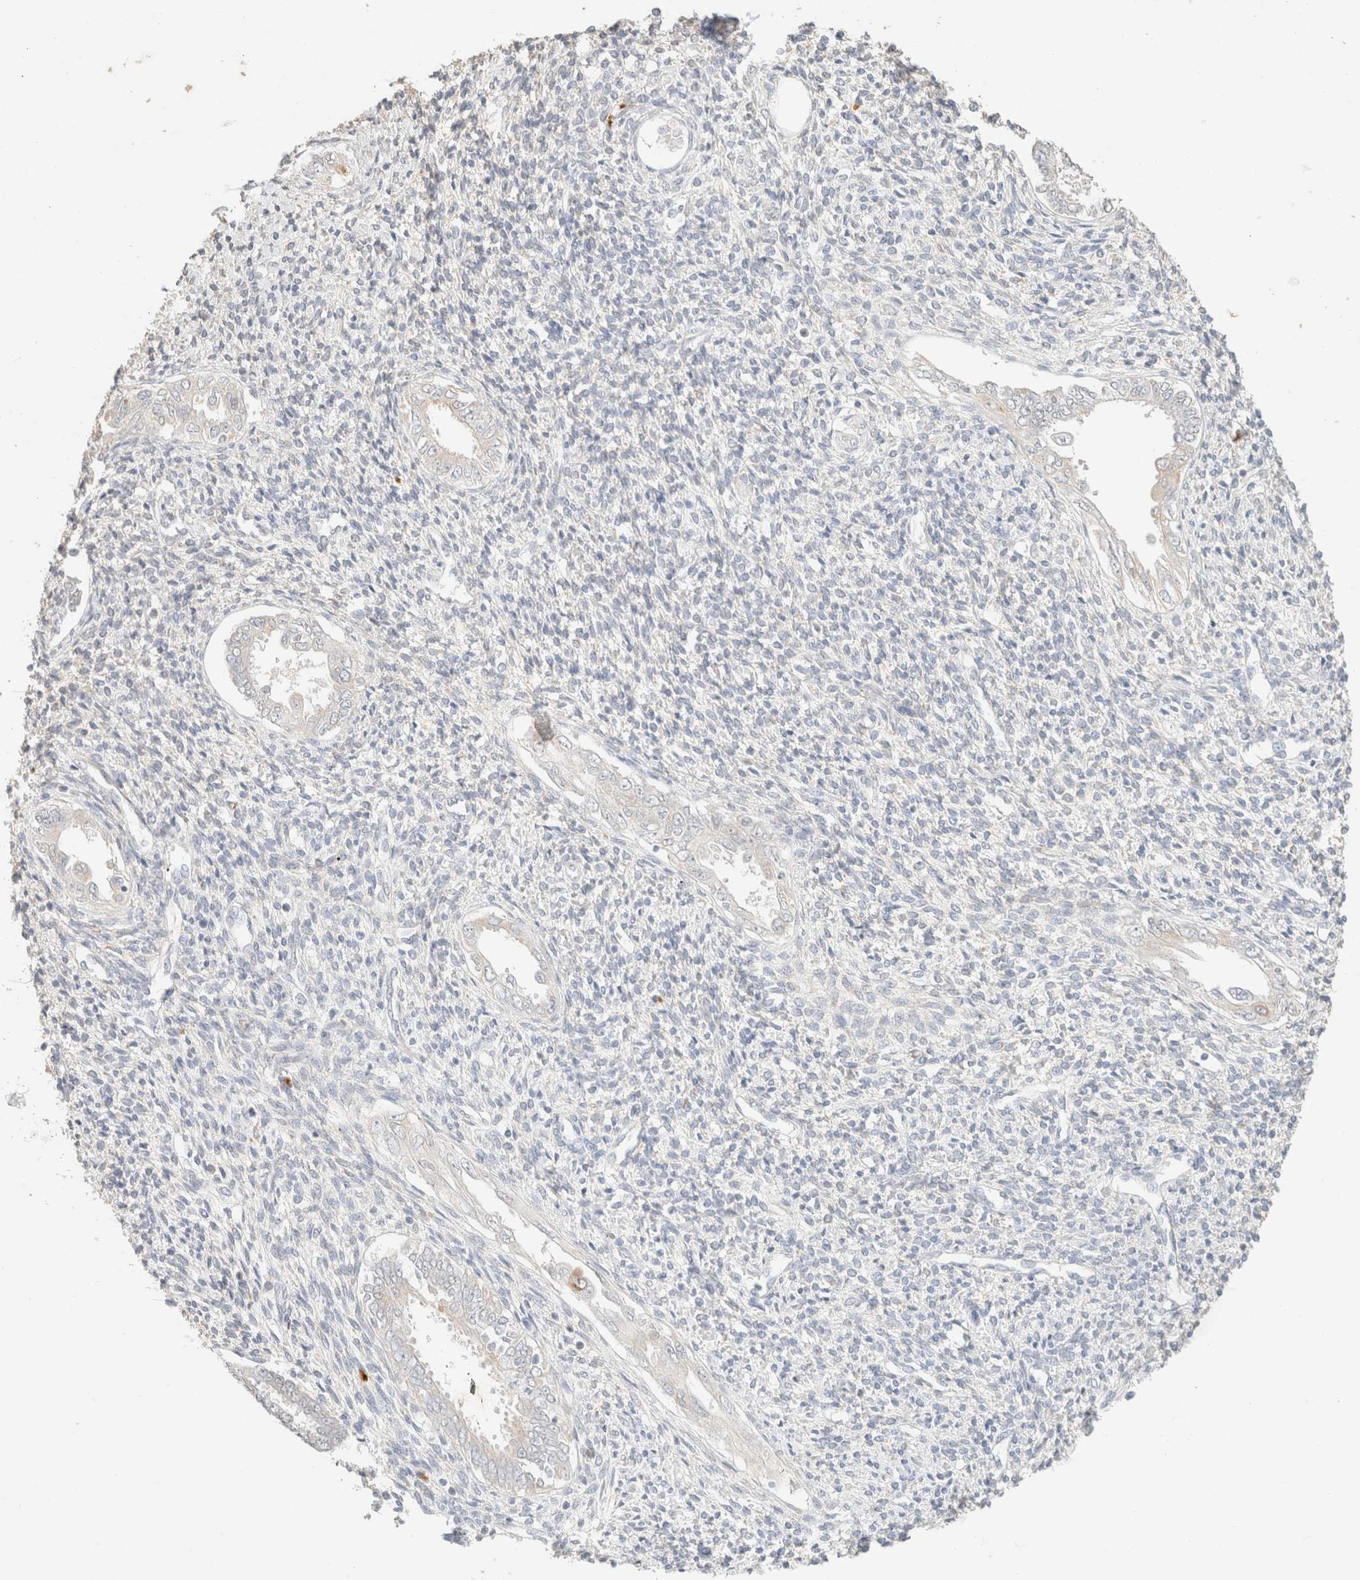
{"staining": {"intensity": "negative", "quantity": "none", "location": "none"}, "tissue": "endometrium", "cell_type": "Cells in endometrial stroma", "image_type": "normal", "snomed": [{"axis": "morphology", "description": "Normal tissue, NOS"}, {"axis": "topography", "description": "Endometrium"}], "caption": "DAB (3,3'-diaminobenzidine) immunohistochemical staining of benign endometrium exhibits no significant positivity in cells in endometrial stroma. (Brightfield microscopy of DAB IHC at high magnification).", "gene": "SNTB1", "patient": {"sex": "female", "age": 66}}